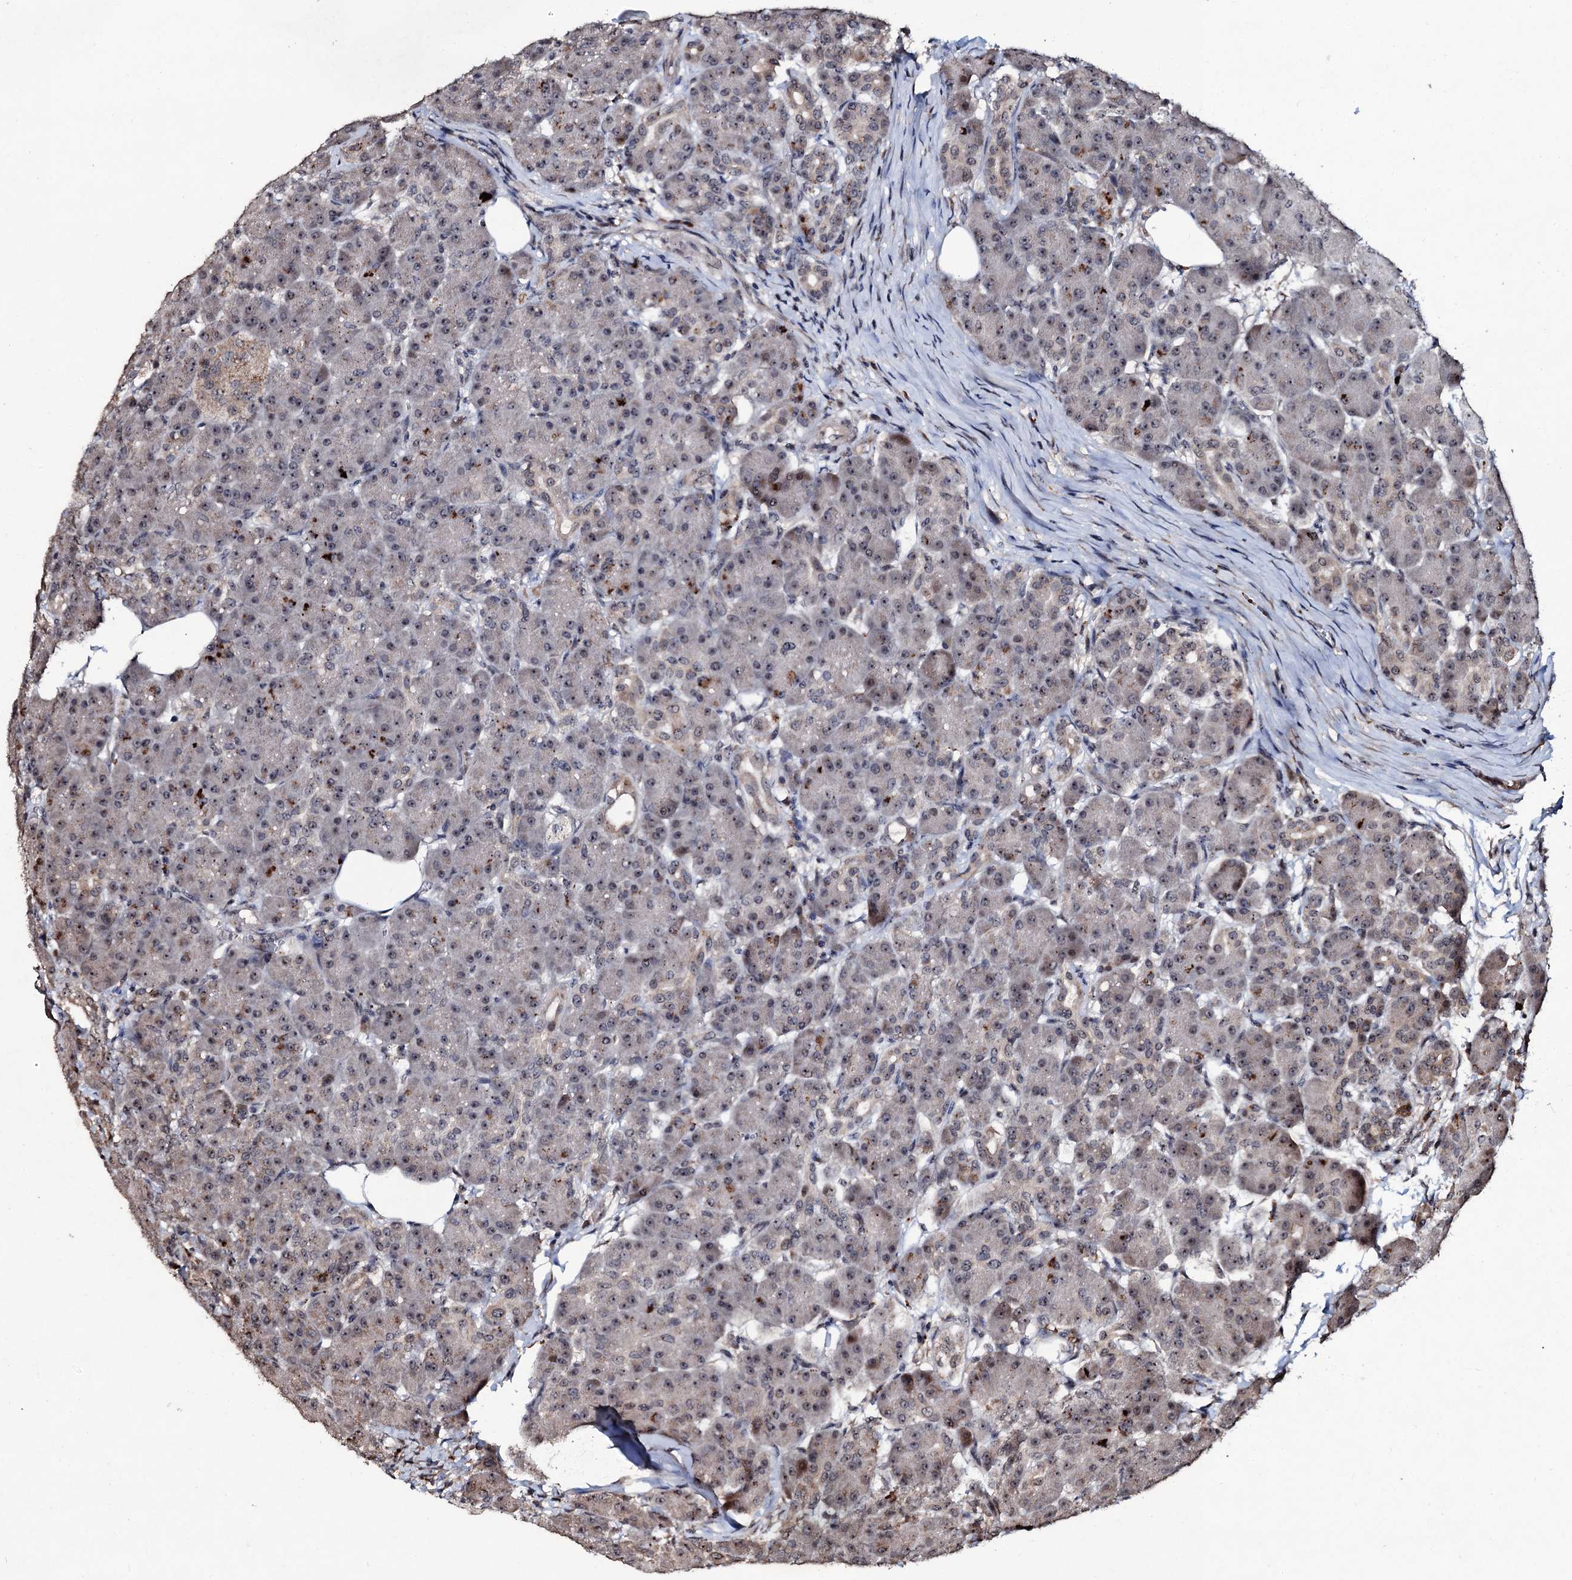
{"staining": {"intensity": "weak", "quantity": "<25%", "location": "cytoplasmic/membranous,nuclear"}, "tissue": "pancreas", "cell_type": "Exocrine glandular cells", "image_type": "normal", "snomed": [{"axis": "morphology", "description": "Normal tissue, NOS"}, {"axis": "topography", "description": "Pancreas"}], "caption": "Exocrine glandular cells are negative for brown protein staining in unremarkable pancreas. Nuclei are stained in blue.", "gene": "SUPT7L", "patient": {"sex": "male", "age": 63}}